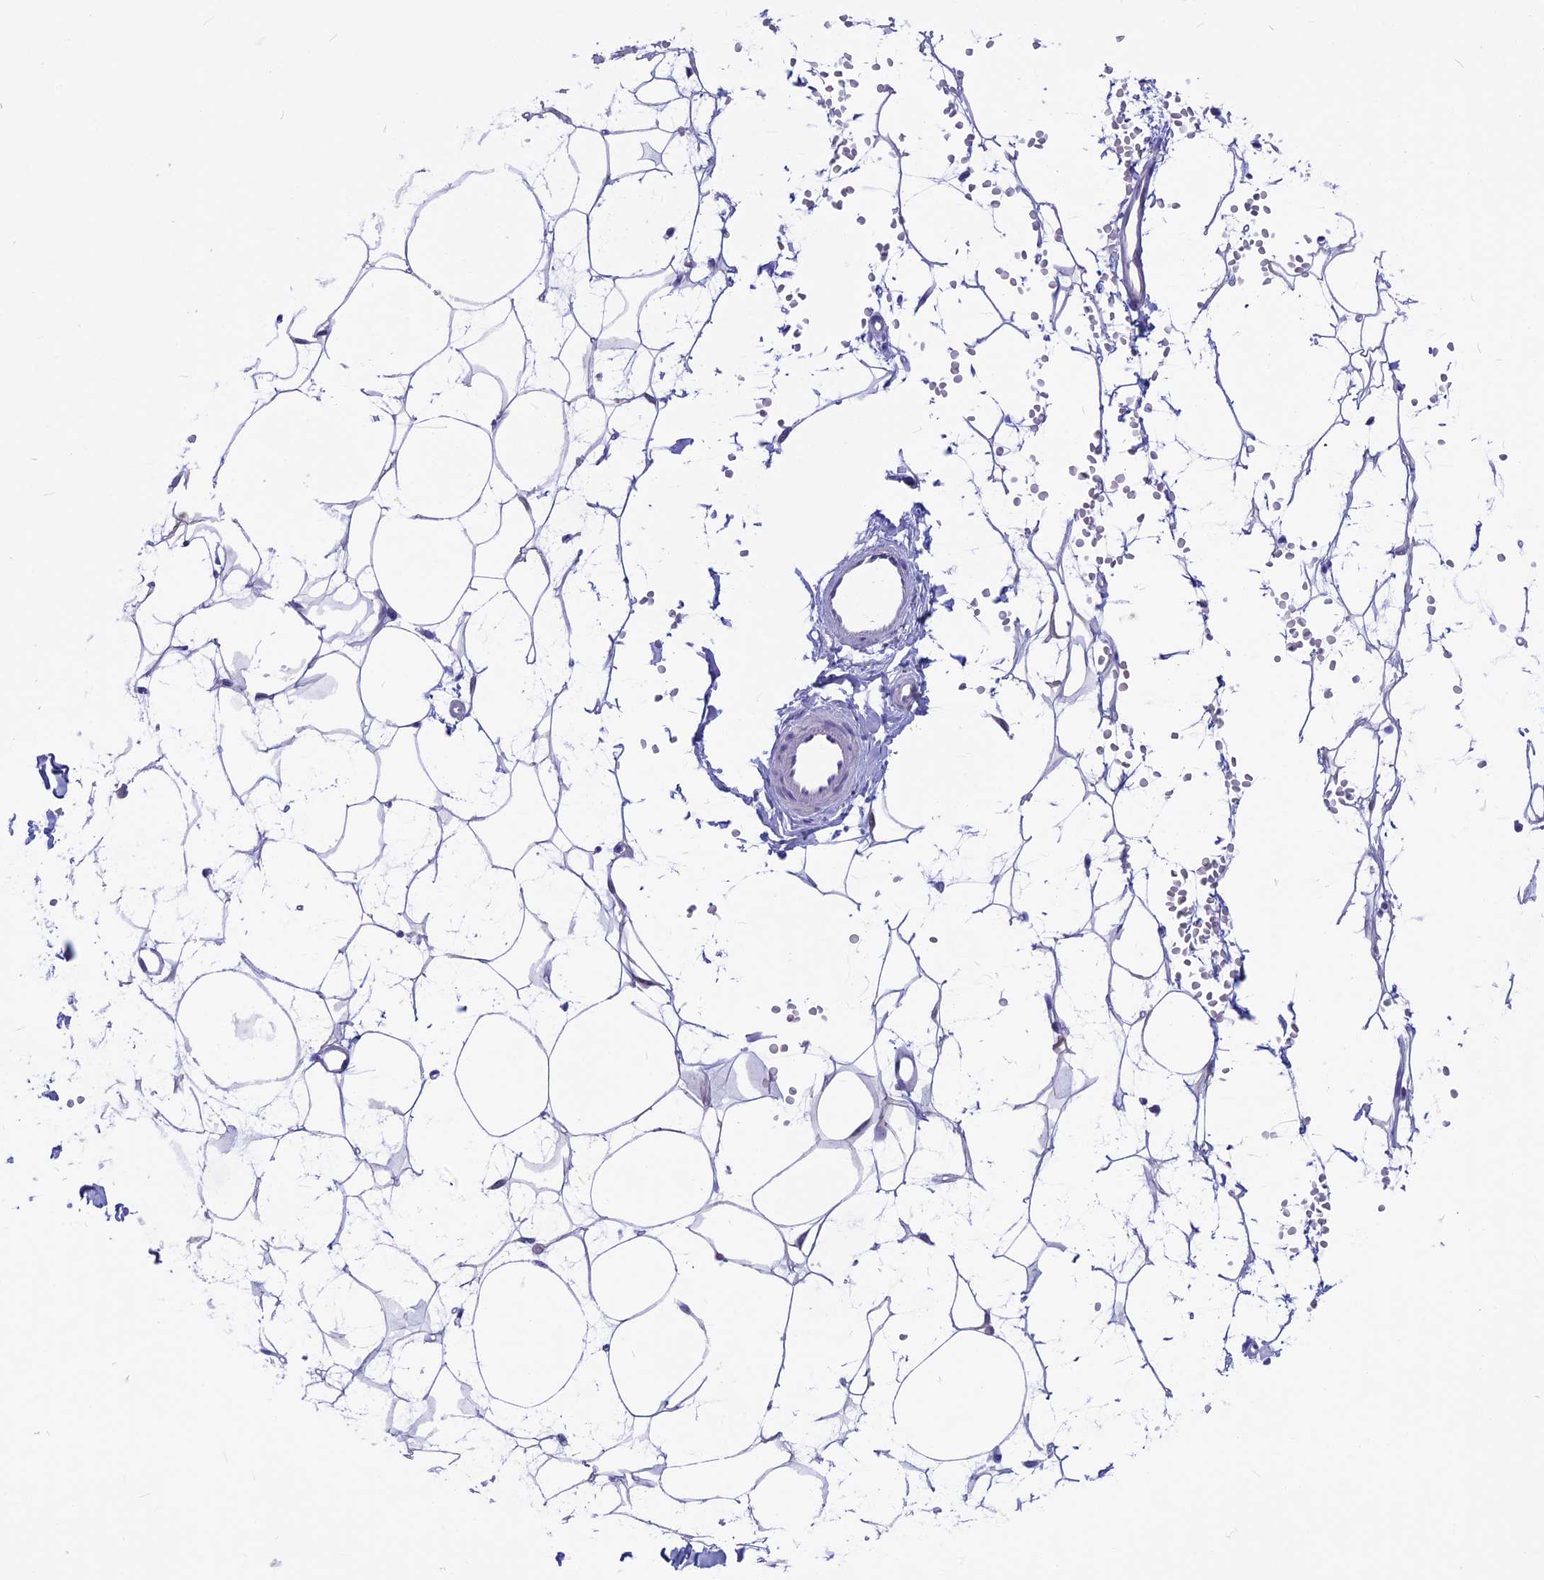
{"staining": {"intensity": "negative", "quantity": "none", "location": "none"}, "tissue": "adipose tissue", "cell_type": "Adipocytes", "image_type": "normal", "snomed": [{"axis": "morphology", "description": "Normal tissue, NOS"}, {"axis": "topography", "description": "Breast"}], "caption": "This micrograph is of normal adipose tissue stained with immunohistochemistry to label a protein in brown with the nuclei are counter-stained blue. There is no positivity in adipocytes.", "gene": "SNAP91", "patient": {"sex": "female", "age": 23}}